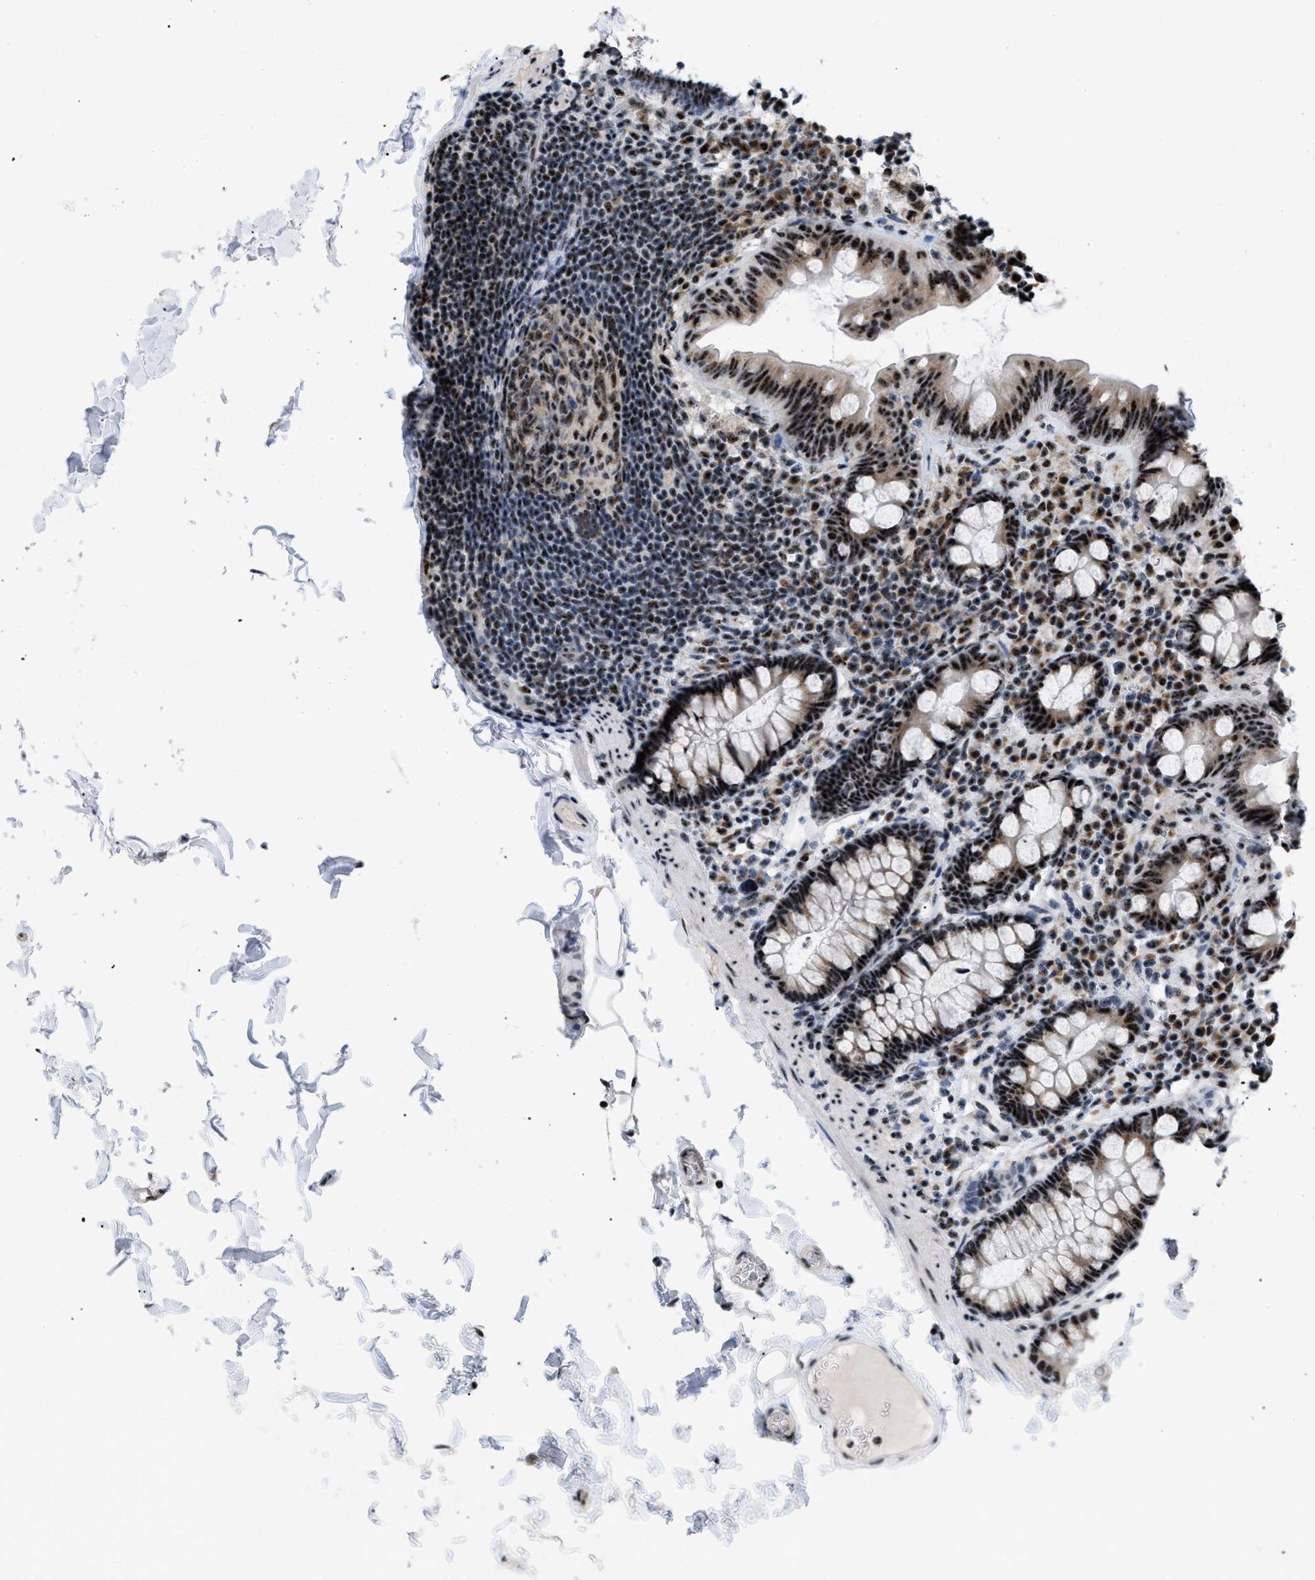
{"staining": {"intensity": "moderate", "quantity": ">75%", "location": "nuclear"}, "tissue": "colon", "cell_type": "Endothelial cells", "image_type": "normal", "snomed": [{"axis": "morphology", "description": "Normal tissue, NOS"}, {"axis": "topography", "description": "Colon"}], "caption": "Endothelial cells demonstrate medium levels of moderate nuclear staining in about >75% of cells in unremarkable human colon. (DAB (3,3'-diaminobenzidine) IHC with brightfield microscopy, high magnification).", "gene": "CDR2", "patient": {"sex": "female", "age": 80}}